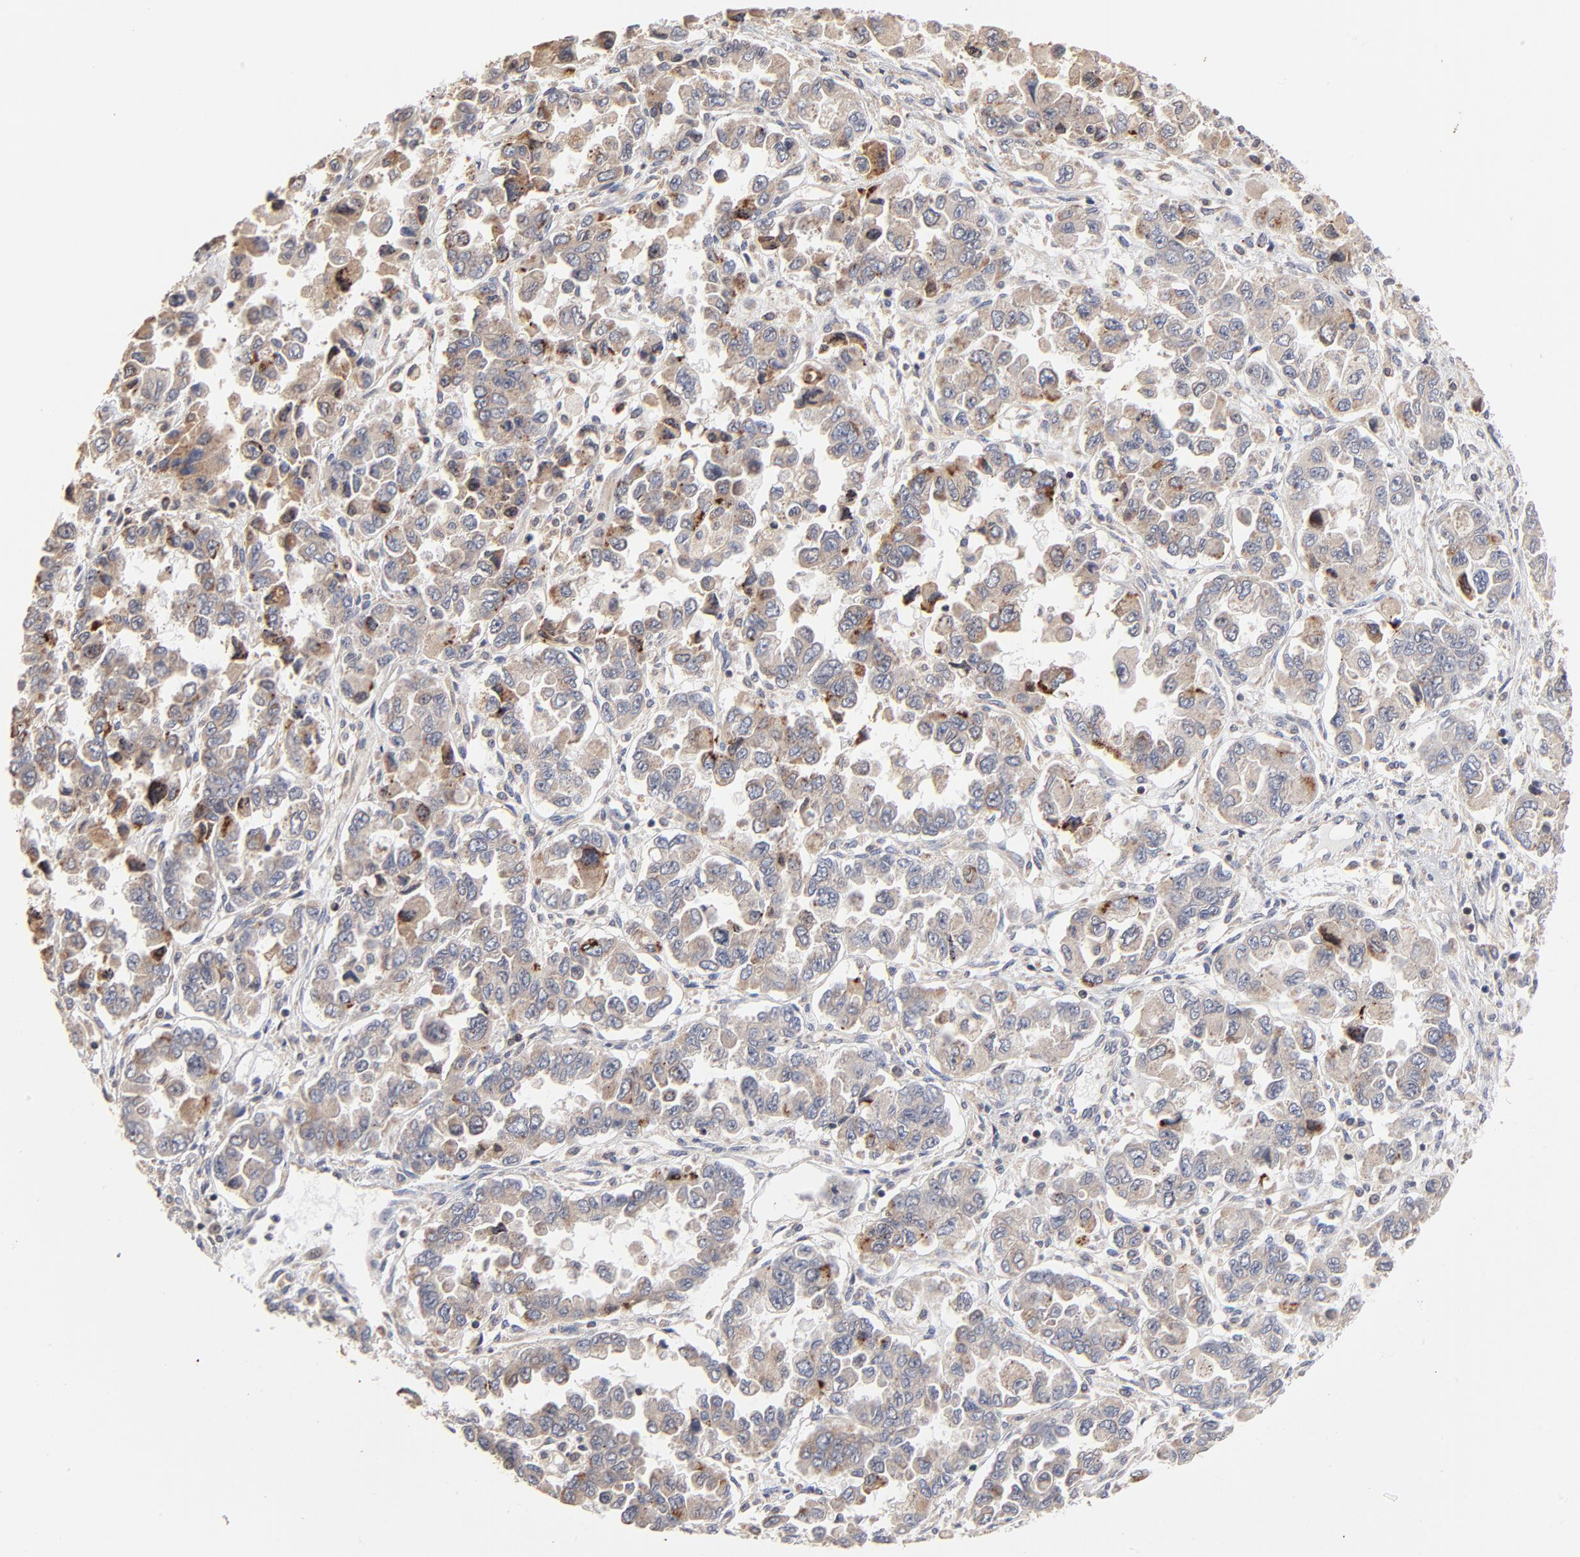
{"staining": {"intensity": "moderate", "quantity": "25%-75%", "location": "cytoplasmic/membranous"}, "tissue": "ovarian cancer", "cell_type": "Tumor cells", "image_type": "cancer", "snomed": [{"axis": "morphology", "description": "Cystadenocarcinoma, serous, NOS"}, {"axis": "topography", "description": "Ovary"}], "caption": "Serous cystadenocarcinoma (ovarian) stained for a protein (brown) demonstrates moderate cytoplasmic/membranous positive expression in approximately 25%-75% of tumor cells.", "gene": "RNF213", "patient": {"sex": "female", "age": 84}}